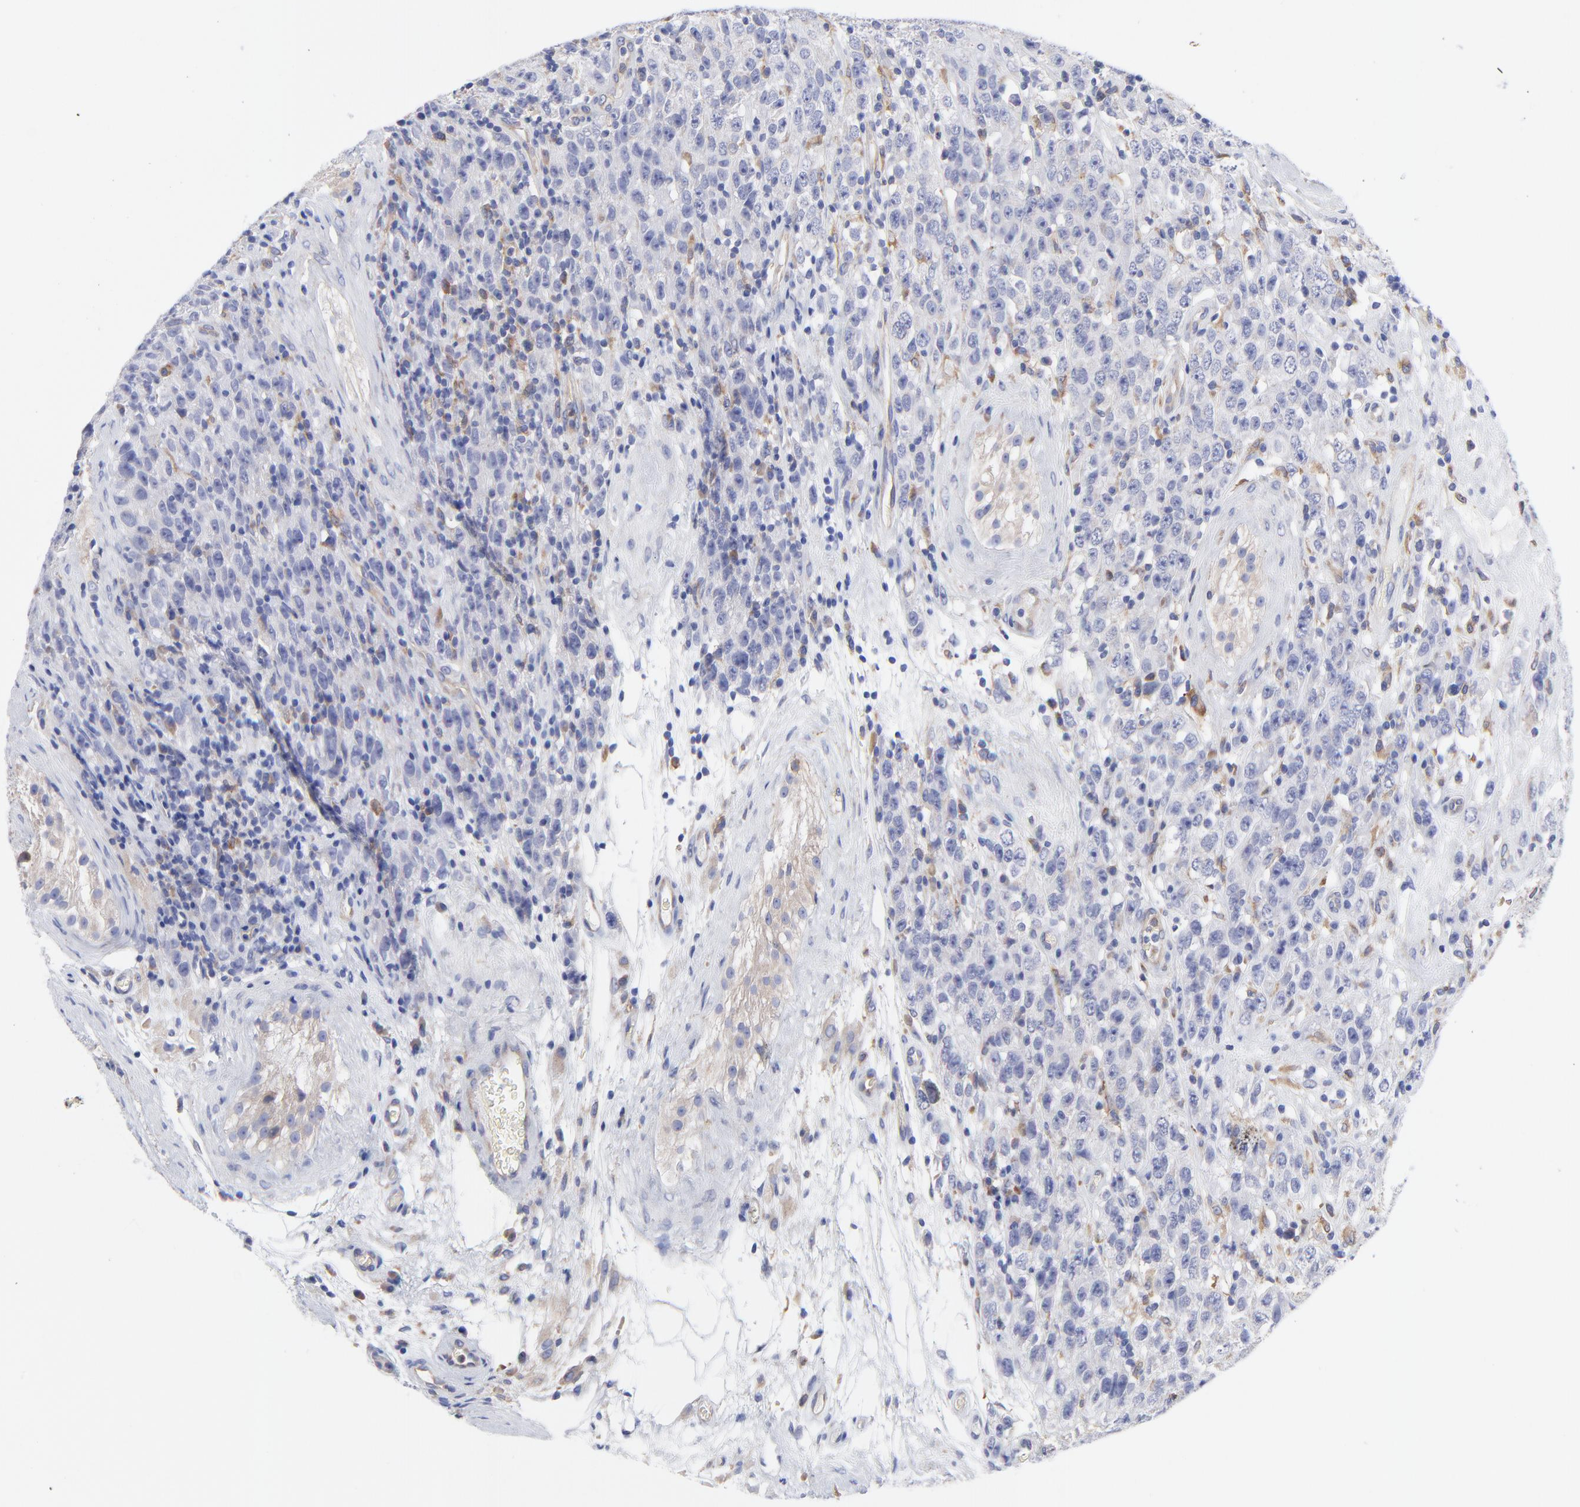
{"staining": {"intensity": "negative", "quantity": "none", "location": "none"}, "tissue": "testis cancer", "cell_type": "Tumor cells", "image_type": "cancer", "snomed": [{"axis": "morphology", "description": "Seminoma, NOS"}, {"axis": "topography", "description": "Testis"}], "caption": "A high-resolution histopathology image shows IHC staining of testis seminoma, which exhibits no significant positivity in tumor cells.", "gene": "MOSPD2", "patient": {"sex": "male", "age": 52}}